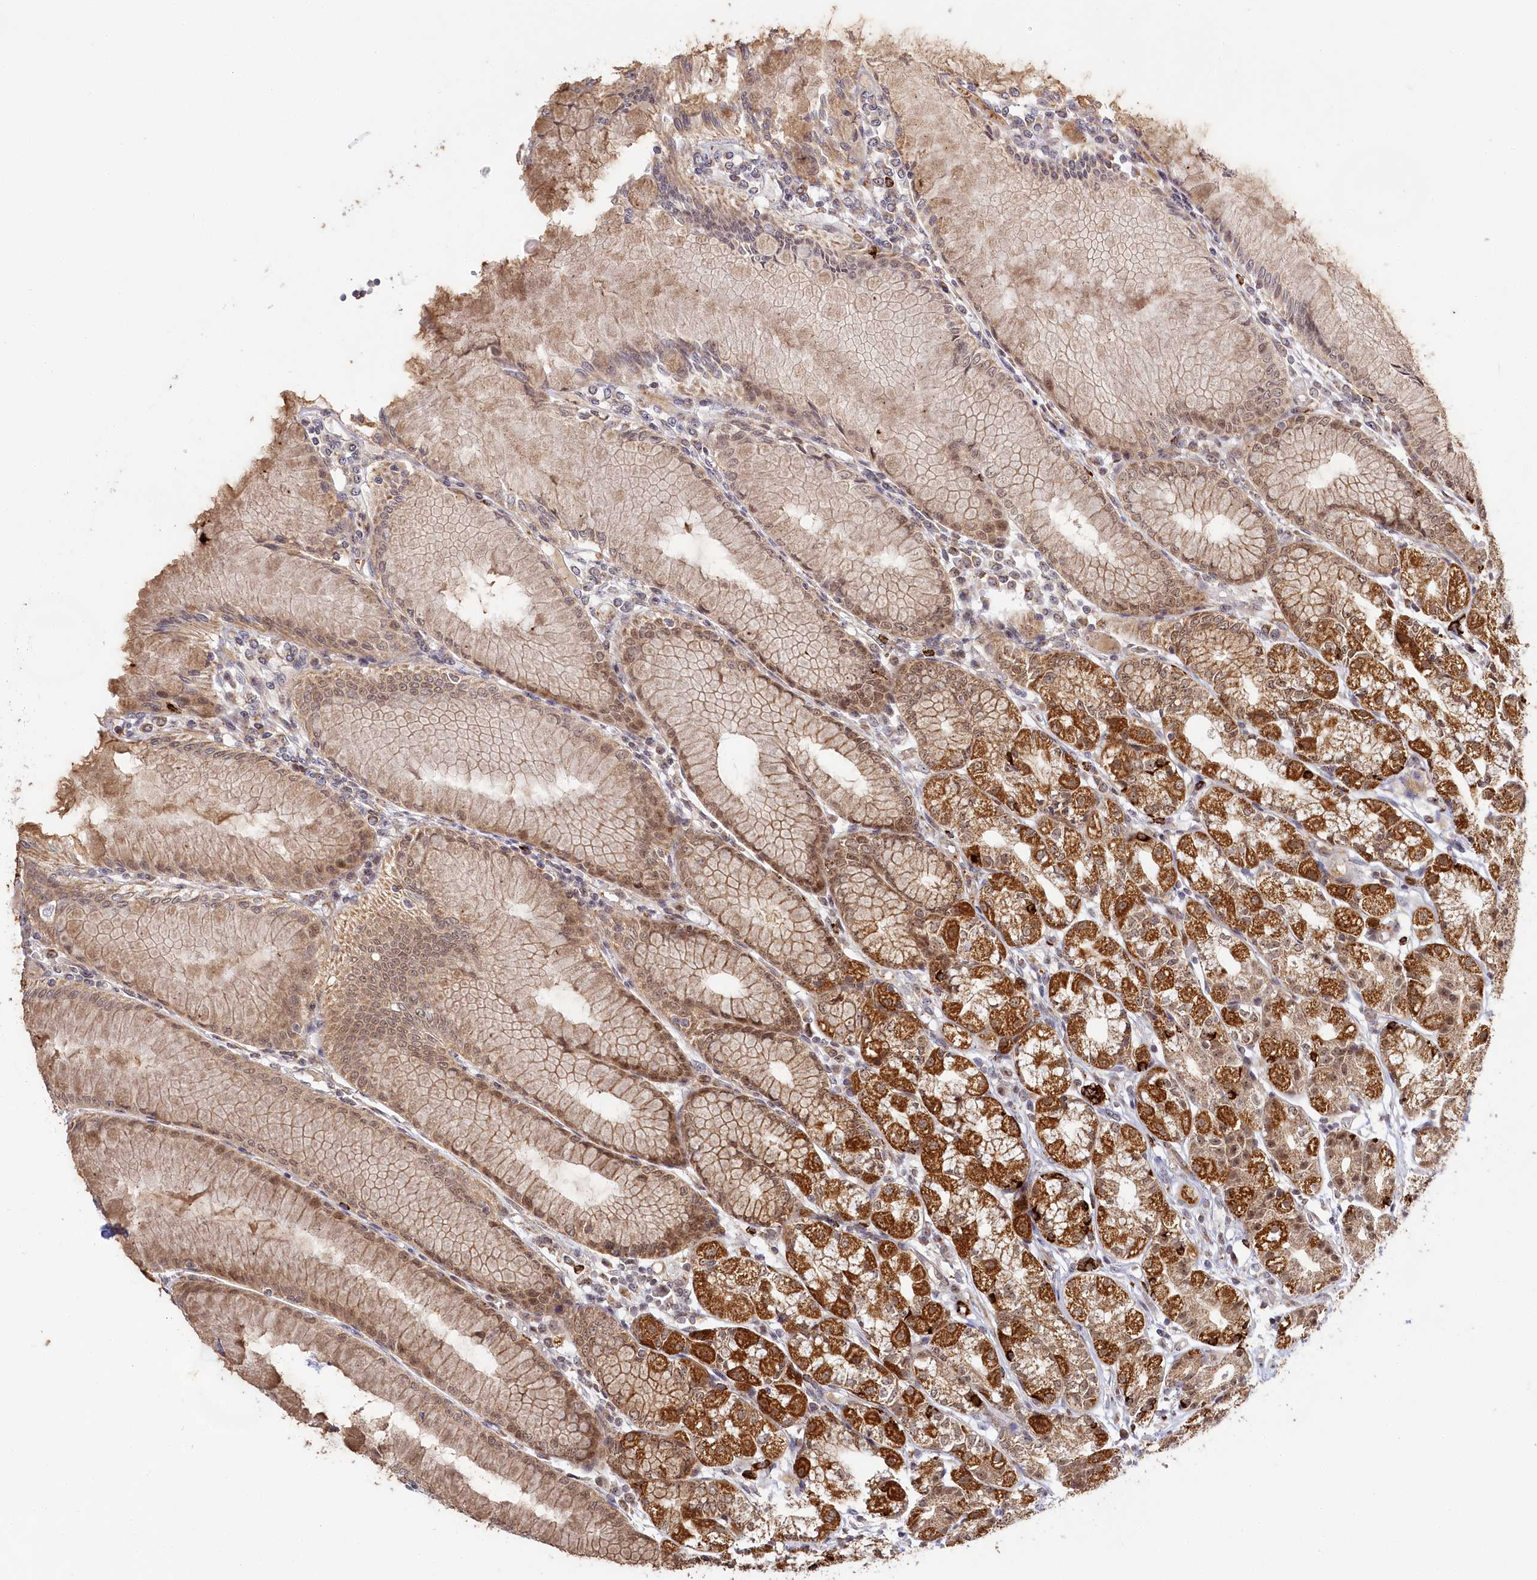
{"staining": {"intensity": "strong", "quantity": ">75%", "location": "cytoplasmic/membranous,nuclear"}, "tissue": "stomach", "cell_type": "Glandular cells", "image_type": "normal", "snomed": [{"axis": "morphology", "description": "Normal tissue, NOS"}, {"axis": "topography", "description": "Stomach"}], "caption": "A micrograph showing strong cytoplasmic/membranous,nuclear staining in approximately >75% of glandular cells in benign stomach, as visualized by brown immunohistochemical staining.", "gene": "RTN4IP1", "patient": {"sex": "female", "age": 57}}